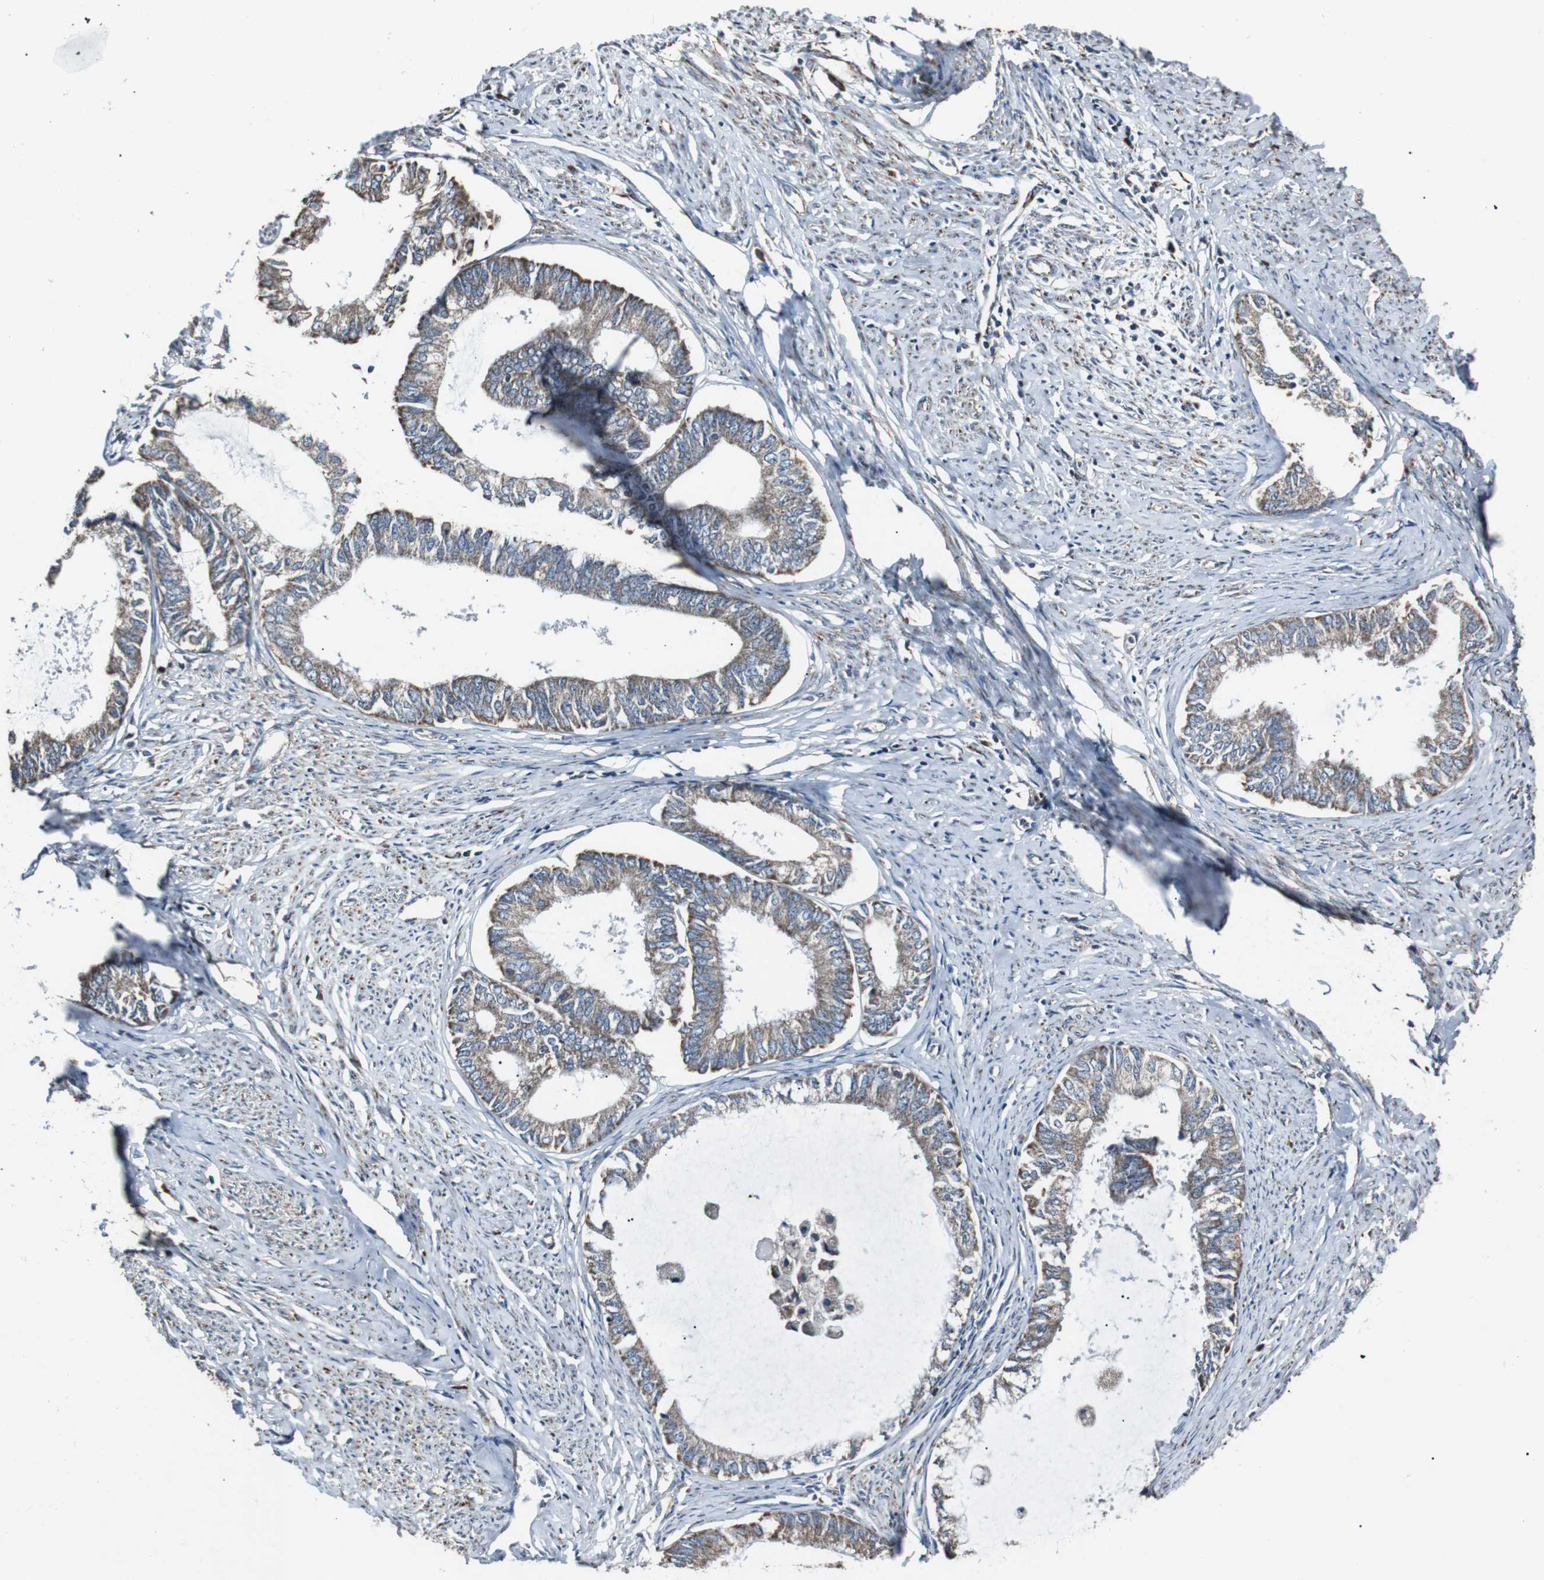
{"staining": {"intensity": "weak", "quantity": "25%-75%", "location": "cytoplasmic/membranous"}, "tissue": "endometrial cancer", "cell_type": "Tumor cells", "image_type": "cancer", "snomed": [{"axis": "morphology", "description": "Adenocarcinoma, NOS"}, {"axis": "topography", "description": "Endometrium"}], "caption": "Approximately 25%-75% of tumor cells in endometrial cancer exhibit weak cytoplasmic/membranous protein staining as visualized by brown immunohistochemical staining.", "gene": "CISD2", "patient": {"sex": "female", "age": 86}}